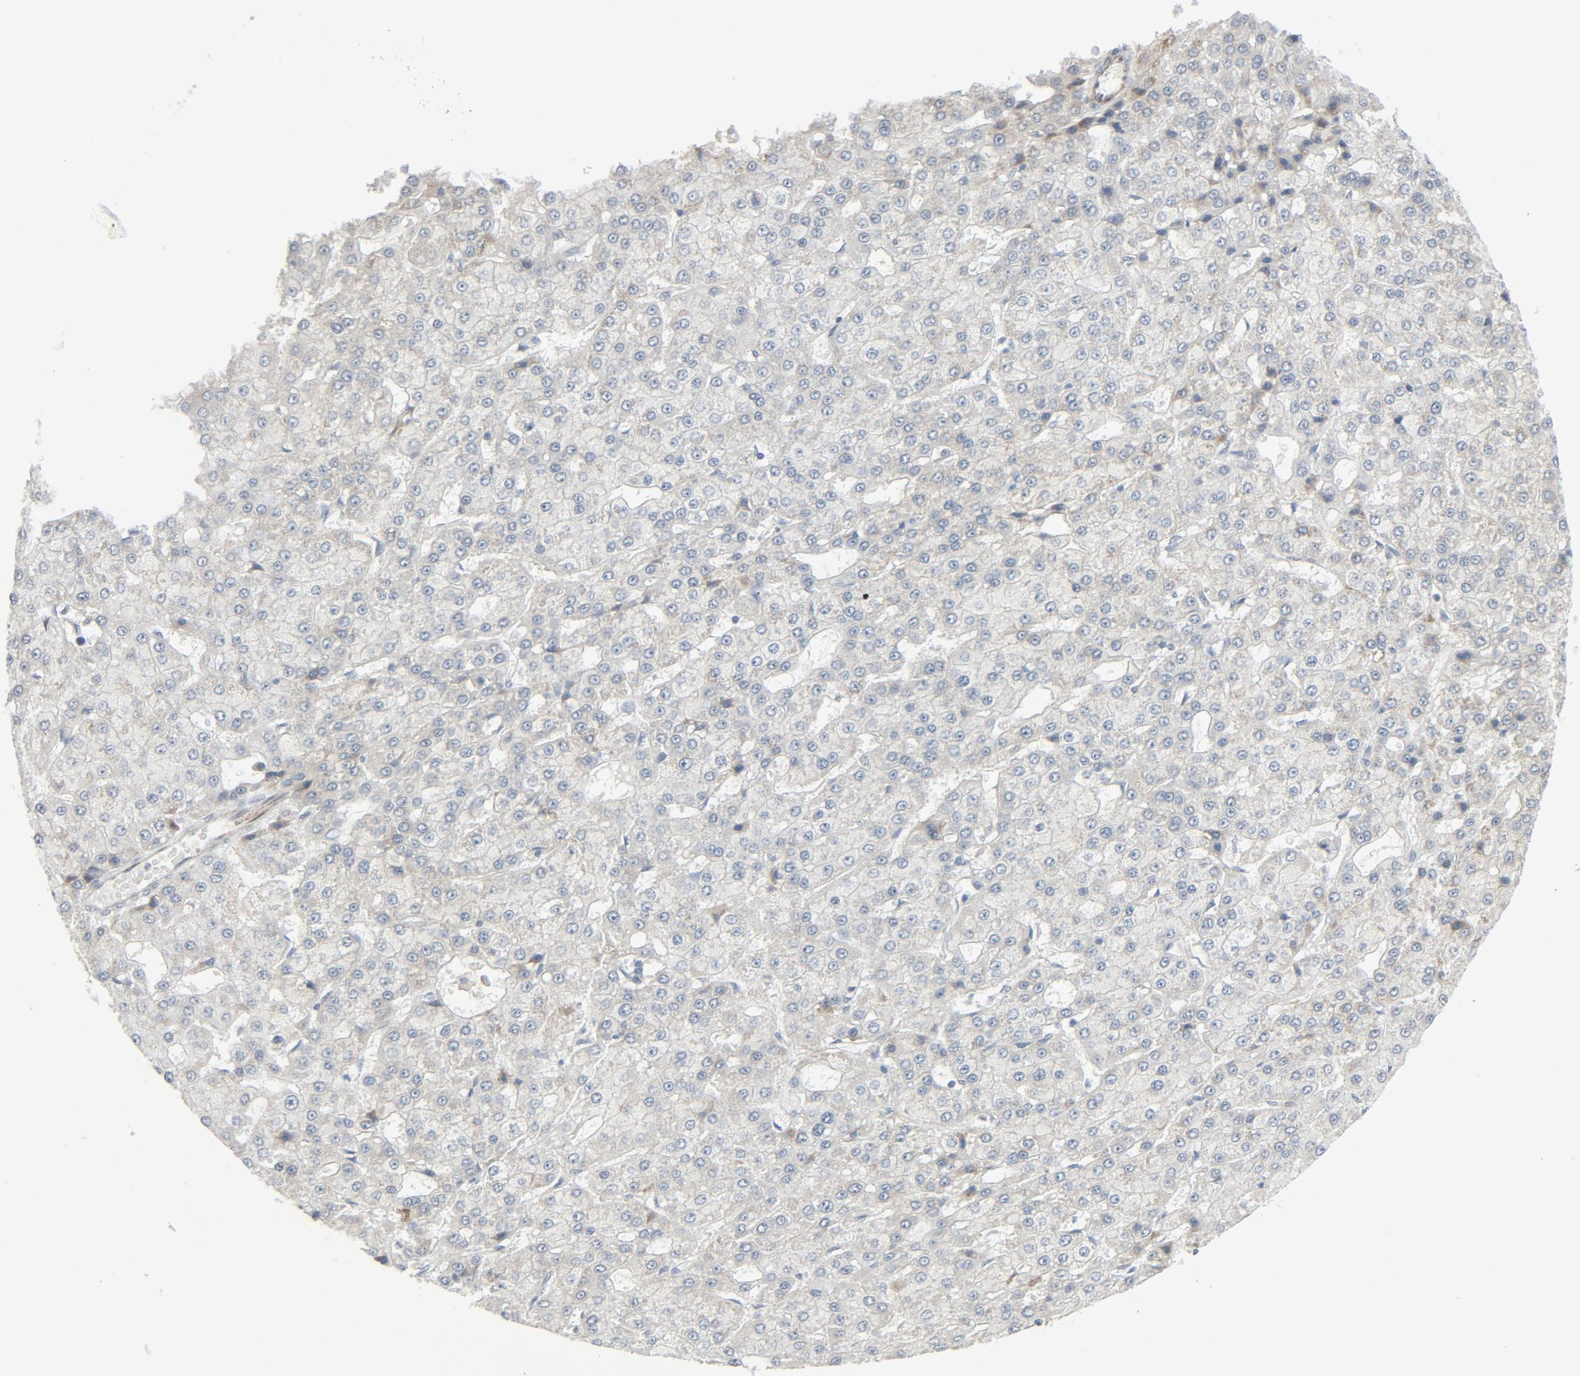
{"staining": {"intensity": "negative", "quantity": "none", "location": "none"}, "tissue": "liver cancer", "cell_type": "Tumor cells", "image_type": "cancer", "snomed": [{"axis": "morphology", "description": "Carcinoma, Hepatocellular, NOS"}, {"axis": "topography", "description": "Liver"}], "caption": "A high-resolution histopathology image shows immunohistochemistry staining of liver hepatocellular carcinoma, which demonstrates no significant staining in tumor cells.", "gene": "FGFR3", "patient": {"sex": "male", "age": 47}}